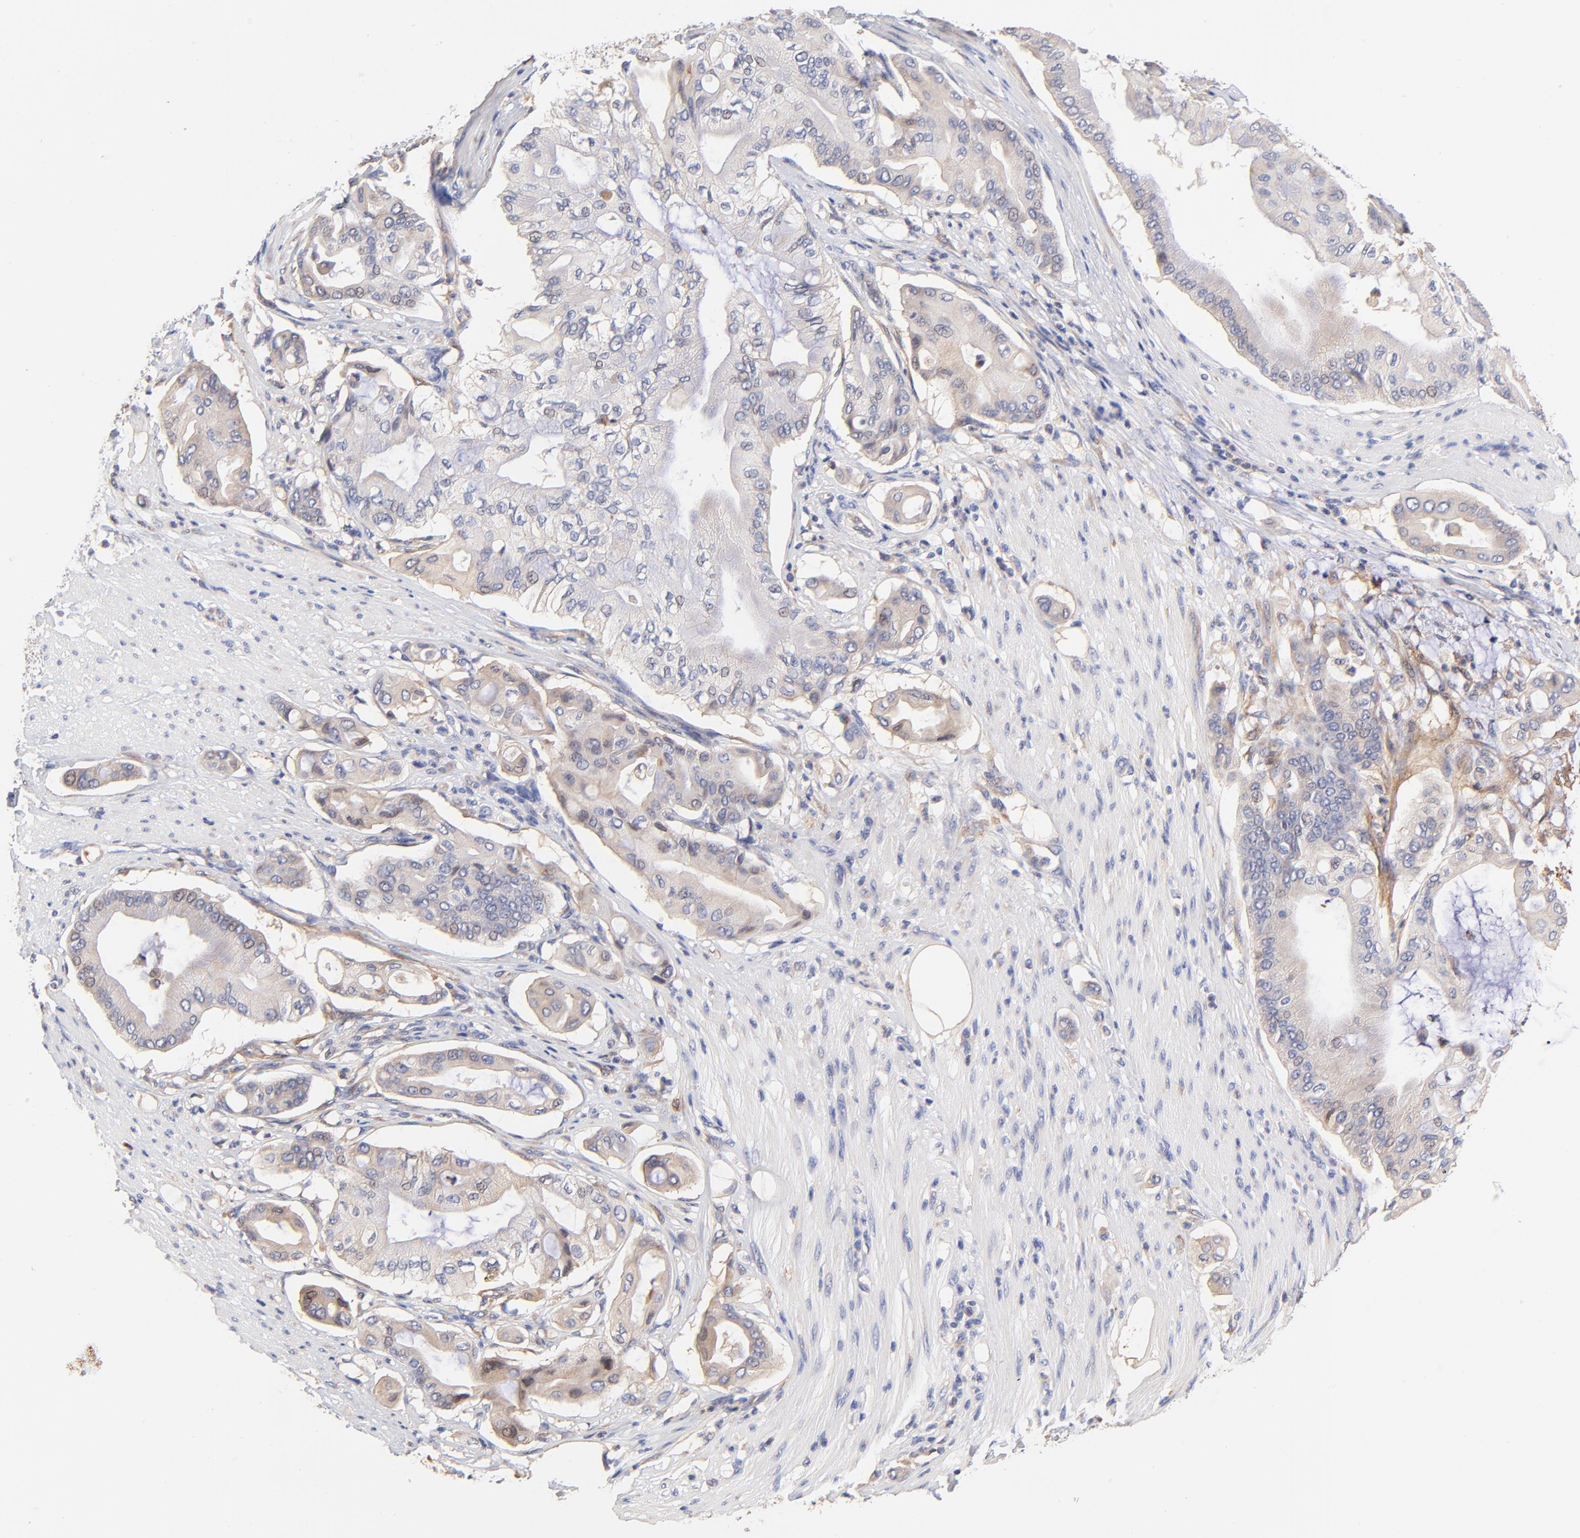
{"staining": {"intensity": "weak", "quantity": "25%-75%", "location": "cytoplasmic/membranous"}, "tissue": "pancreatic cancer", "cell_type": "Tumor cells", "image_type": "cancer", "snomed": [{"axis": "morphology", "description": "Adenocarcinoma, NOS"}, {"axis": "morphology", "description": "Adenocarcinoma, metastatic, NOS"}, {"axis": "topography", "description": "Lymph node"}, {"axis": "topography", "description": "Pancreas"}, {"axis": "topography", "description": "Duodenum"}], "caption": "A brown stain highlights weak cytoplasmic/membranous expression of a protein in human pancreatic adenocarcinoma tumor cells.", "gene": "PTK7", "patient": {"sex": "female", "age": 64}}